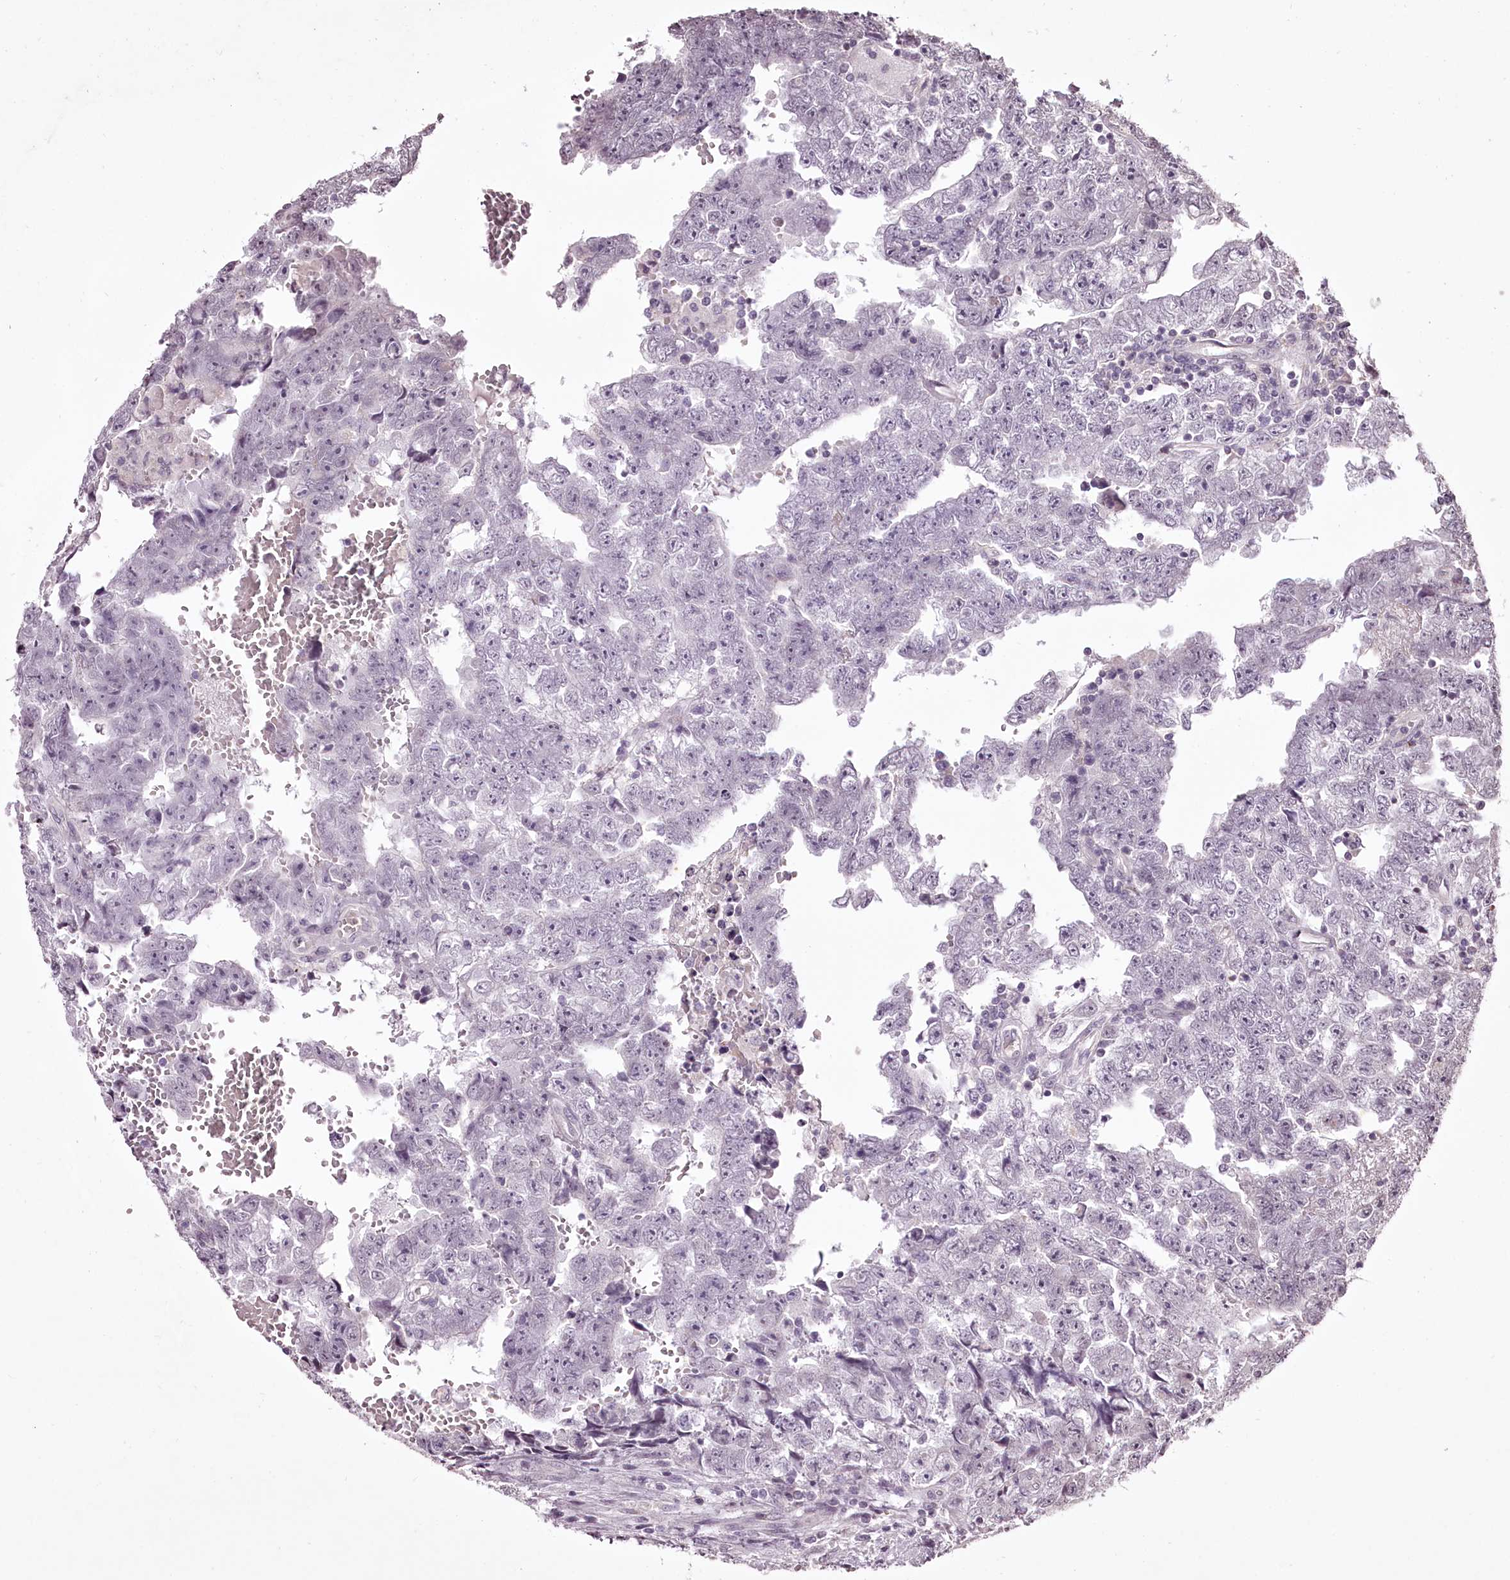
{"staining": {"intensity": "negative", "quantity": "none", "location": "none"}, "tissue": "testis cancer", "cell_type": "Tumor cells", "image_type": "cancer", "snomed": [{"axis": "morphology", "description": "Carcinoma, Embryonal, NOS"}, {"axis": "topography", "description": "Testis"}], "caption": "Human testis cancer (embryonal carcinoma) stained for a protein using IHC exhibits no staining in tumor cells.", "gene": "ADRA1D", "patient": {"sex": "male", "age": 25}}